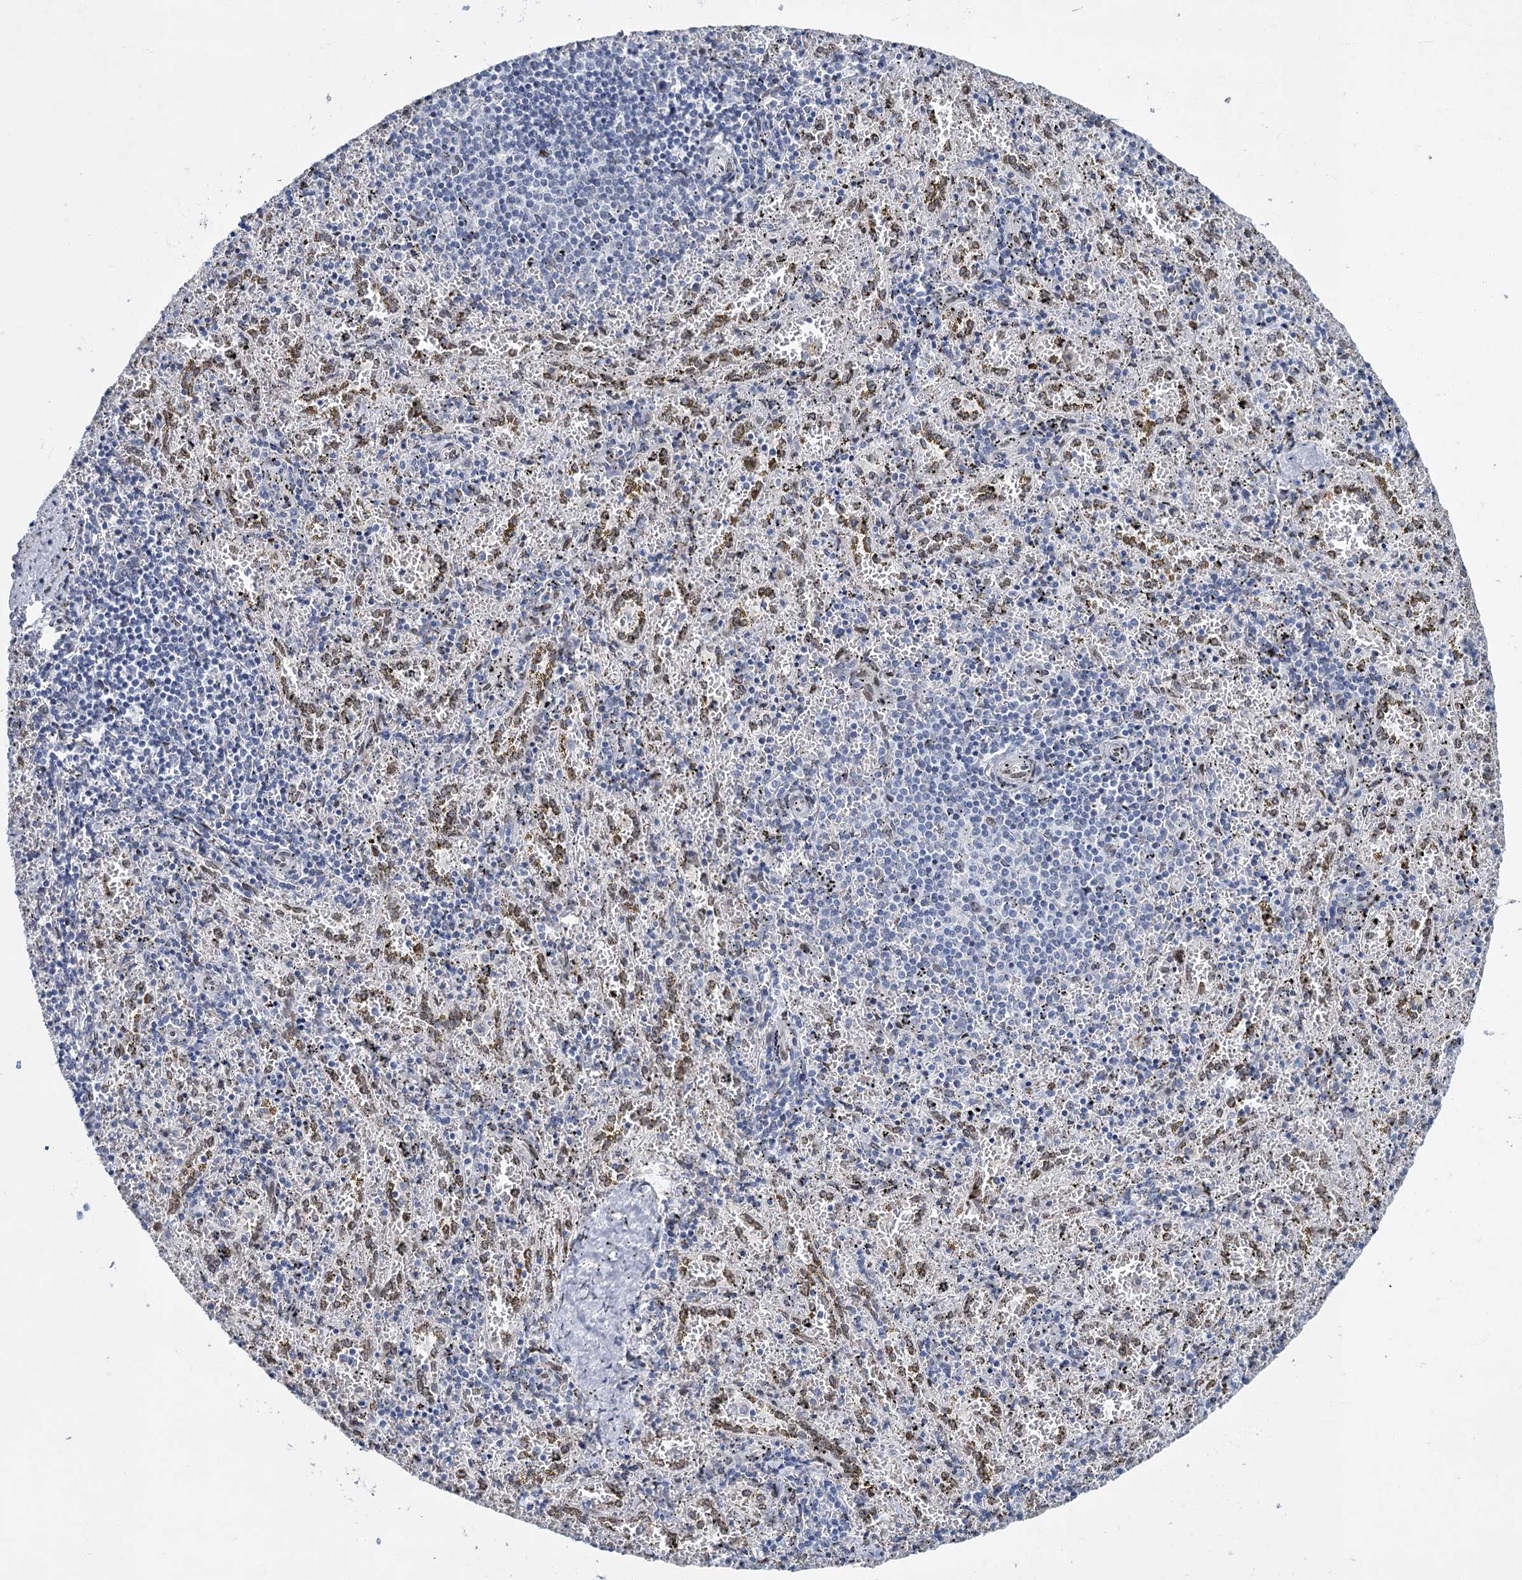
{"staining": {"intensity": "moderate", "quantity": "<25%", "location": "cytoplasmic/membranous,nuclear"}, "tissue": "spleen", "cell_type": "Cells in red pulp", "image_type": "normal", "snomed": [{"axis": "morphology", "description": "Normal tissue, NOS"}, {"axis": "topography", "description": "Spleen"}], "caption": "About <25% of cells in red pulp in unremarkable human spleen display moderate cytoplasmic/membranous,nuclear protein staining as visualized by brown immunohistochemical staining.", "gene": "PRSS35", "patient": {"sex": "male", "age": 11}}